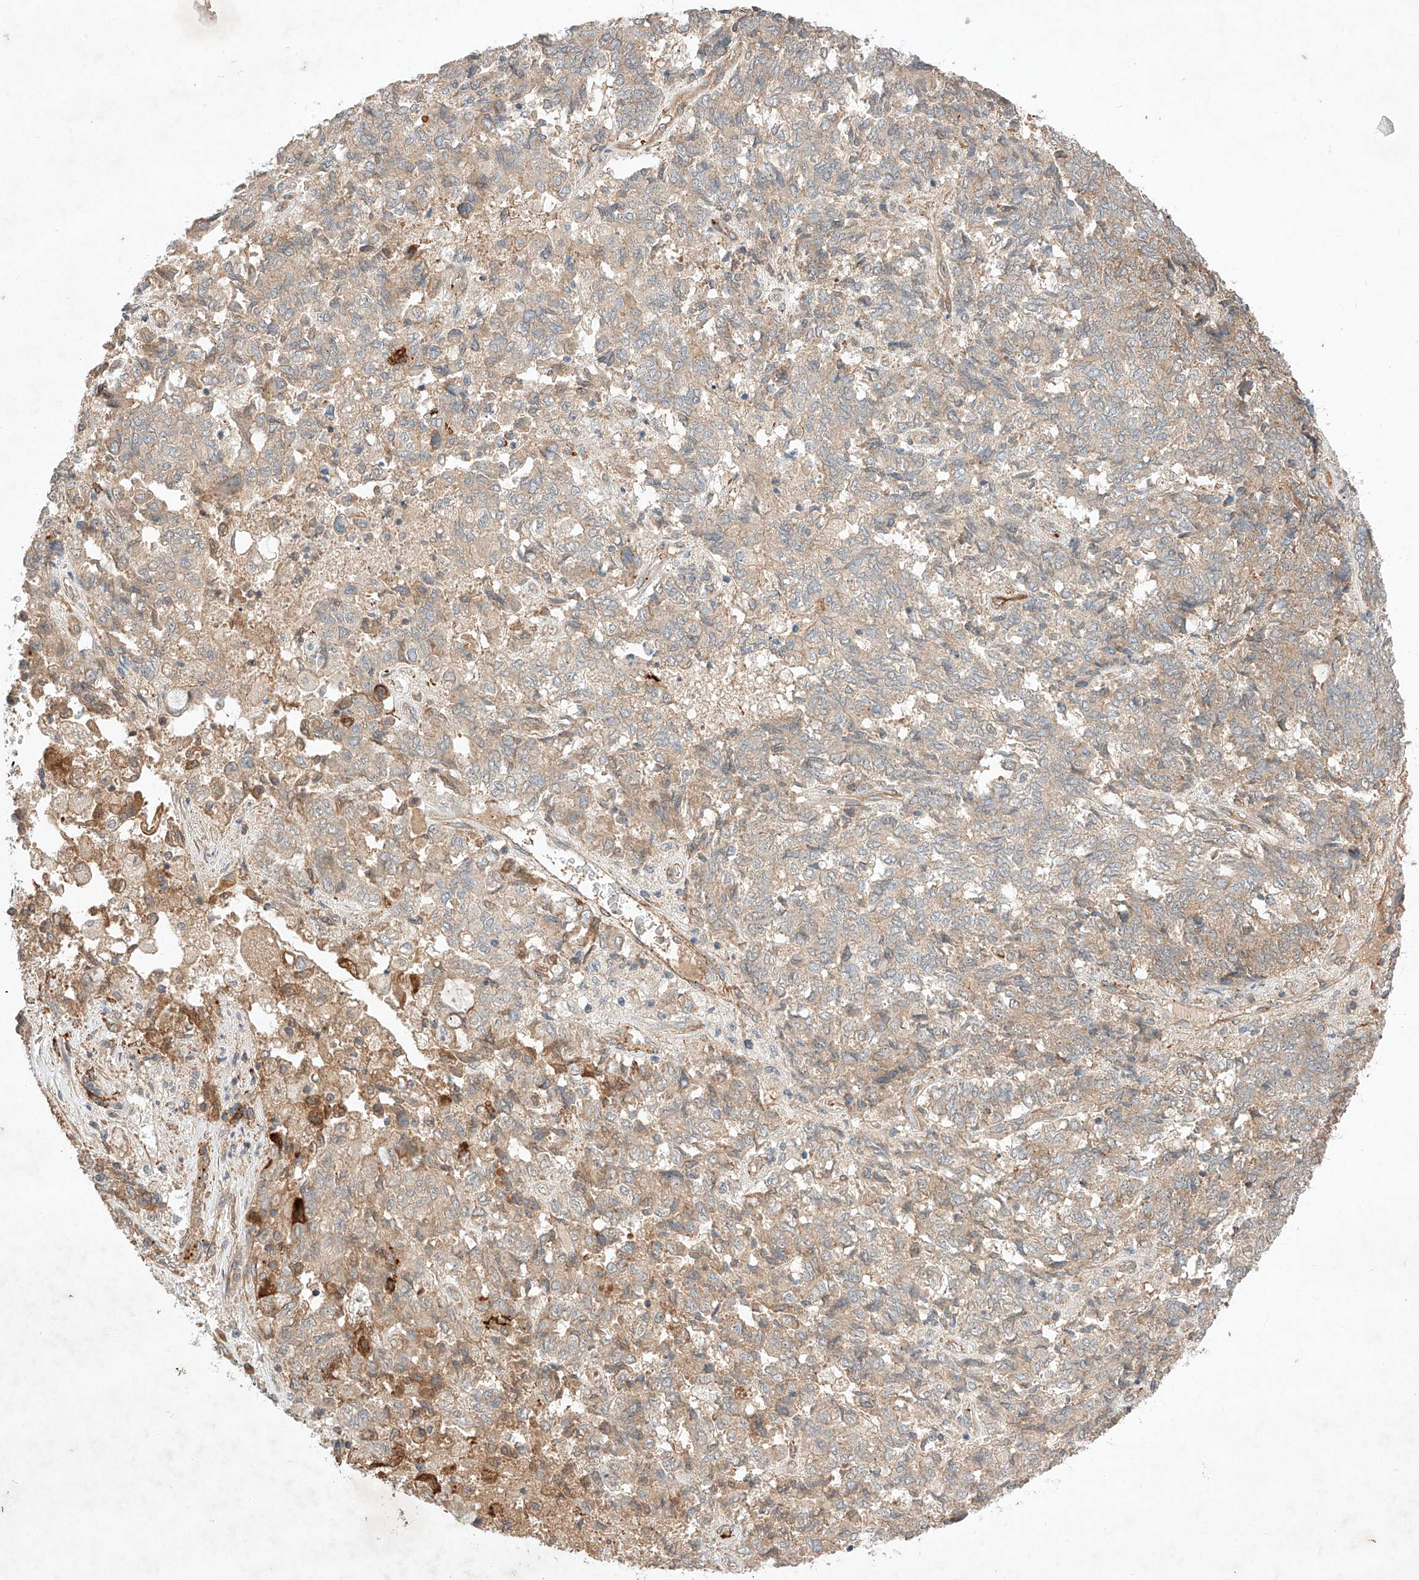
{"staining": {"intensity": "weak", "quantity": "25%-75%", "location": "cytoplasmic/membranous"}, "tissue": "endometrial cancer", "cell_type": "Tumor cells", "image_type": "cancer", "snomed": [{"axis": "morphology", "description": "Adenocarcinoma, NOS"}, {"axis": "topography", "description": "Endometrium"}], "caption": "Protein positivity by immunohistochemistry demonstrates weak cytoplasmic/membranous expression in approximately 25%-75% of tumor cells in endometrial cancer (adenocarcinoma).", "gene": "ARHGAP33", "patient": {"sex": "female", "age": 80}}